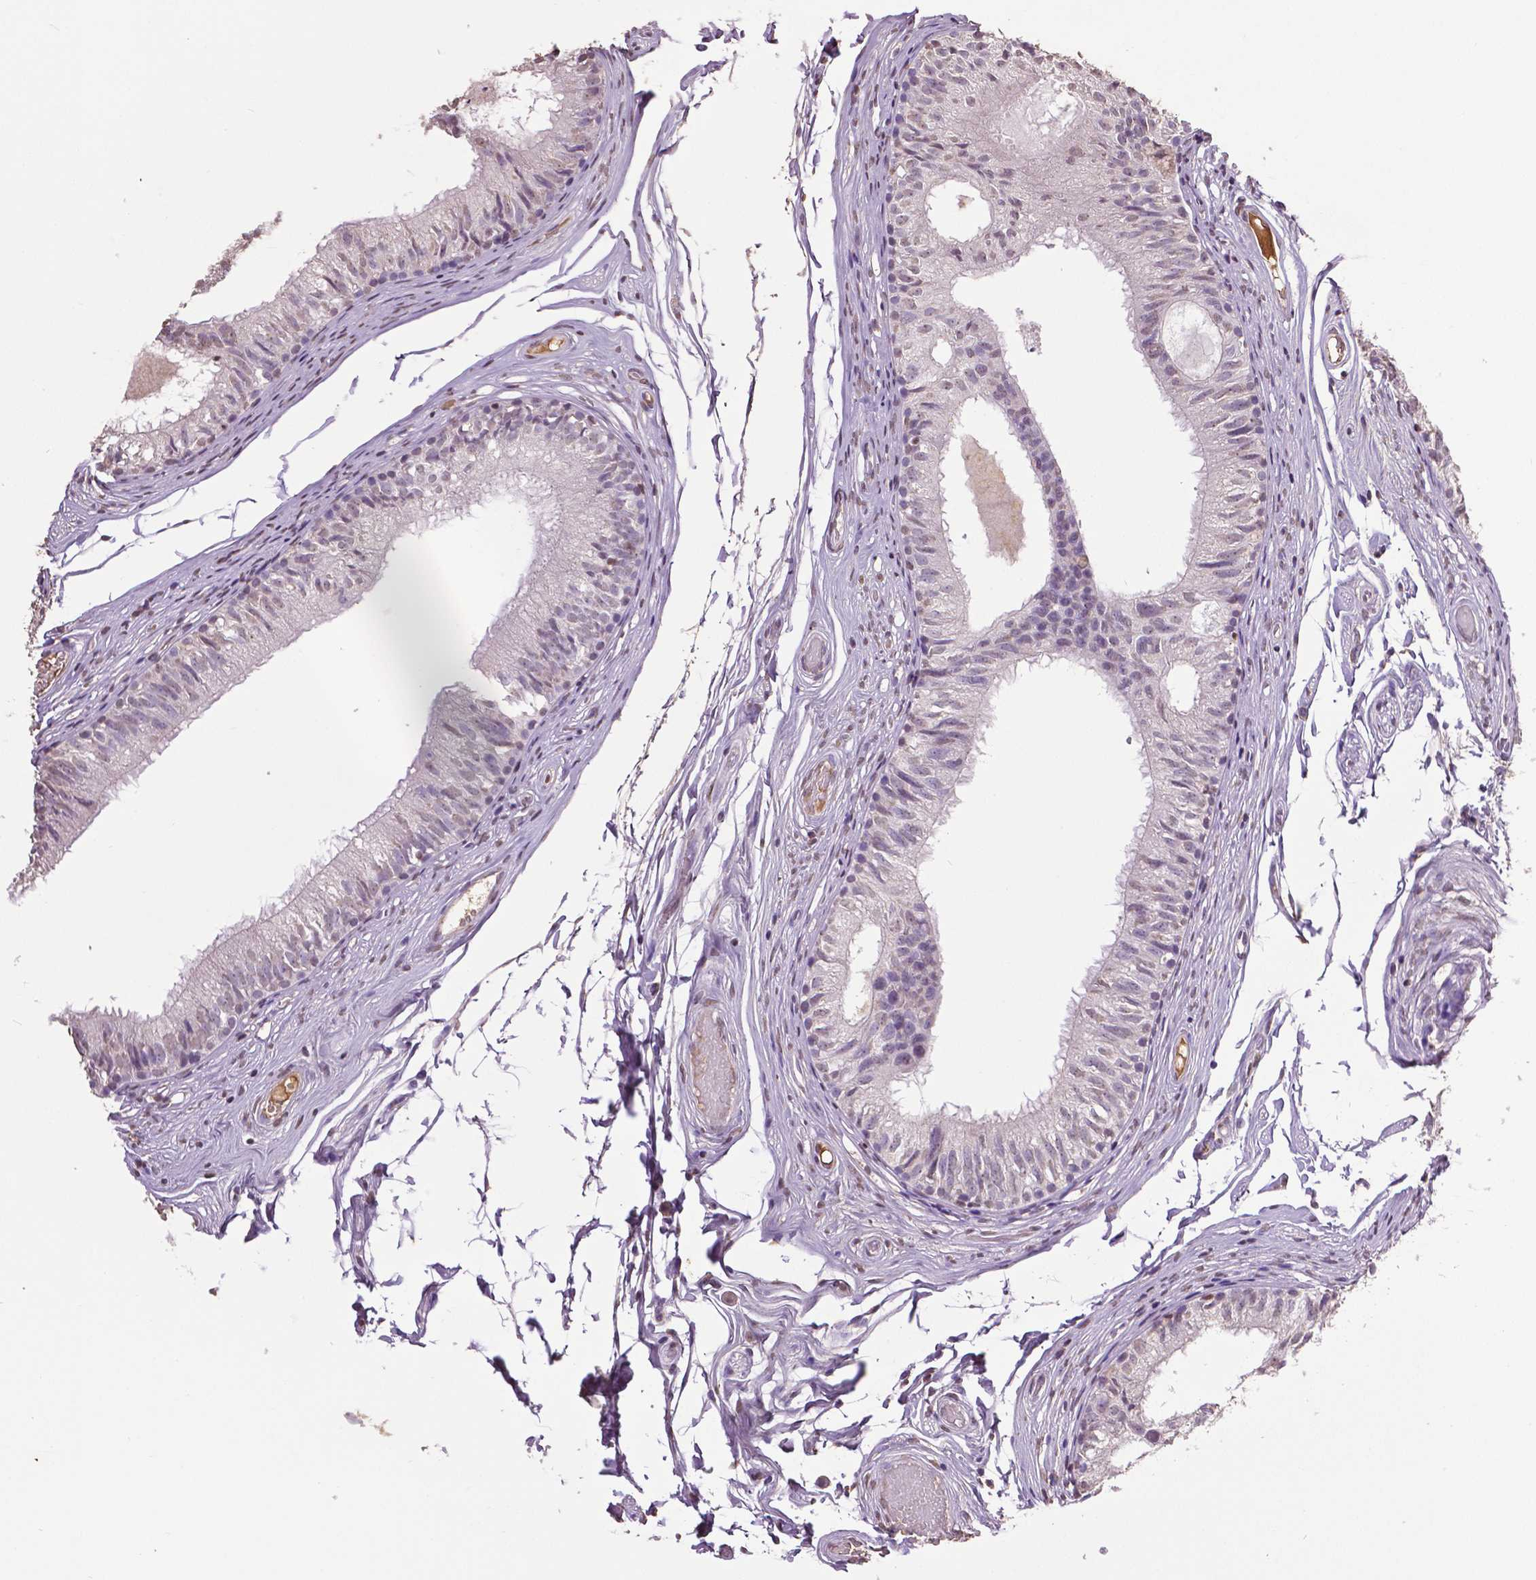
{"staining": {"intensity": "weak", "quantity": "<25%", "location": "nuclear"}, "tissue": "epididymis", "cell_type": "Glandular cells", "image_type": "normal", "snomed": [{"axis": "morphology", "description": "Normal tissue, NOS"}, {"axis": "topography", "description": "Epididymis"}], "caption": "Human epididymis stained for a protein using immunohistochemistry (IHC) exhibits no expression in glandular cells.", "gene": "RUNX3", "patient": {"sex": "male", "age": 29}}